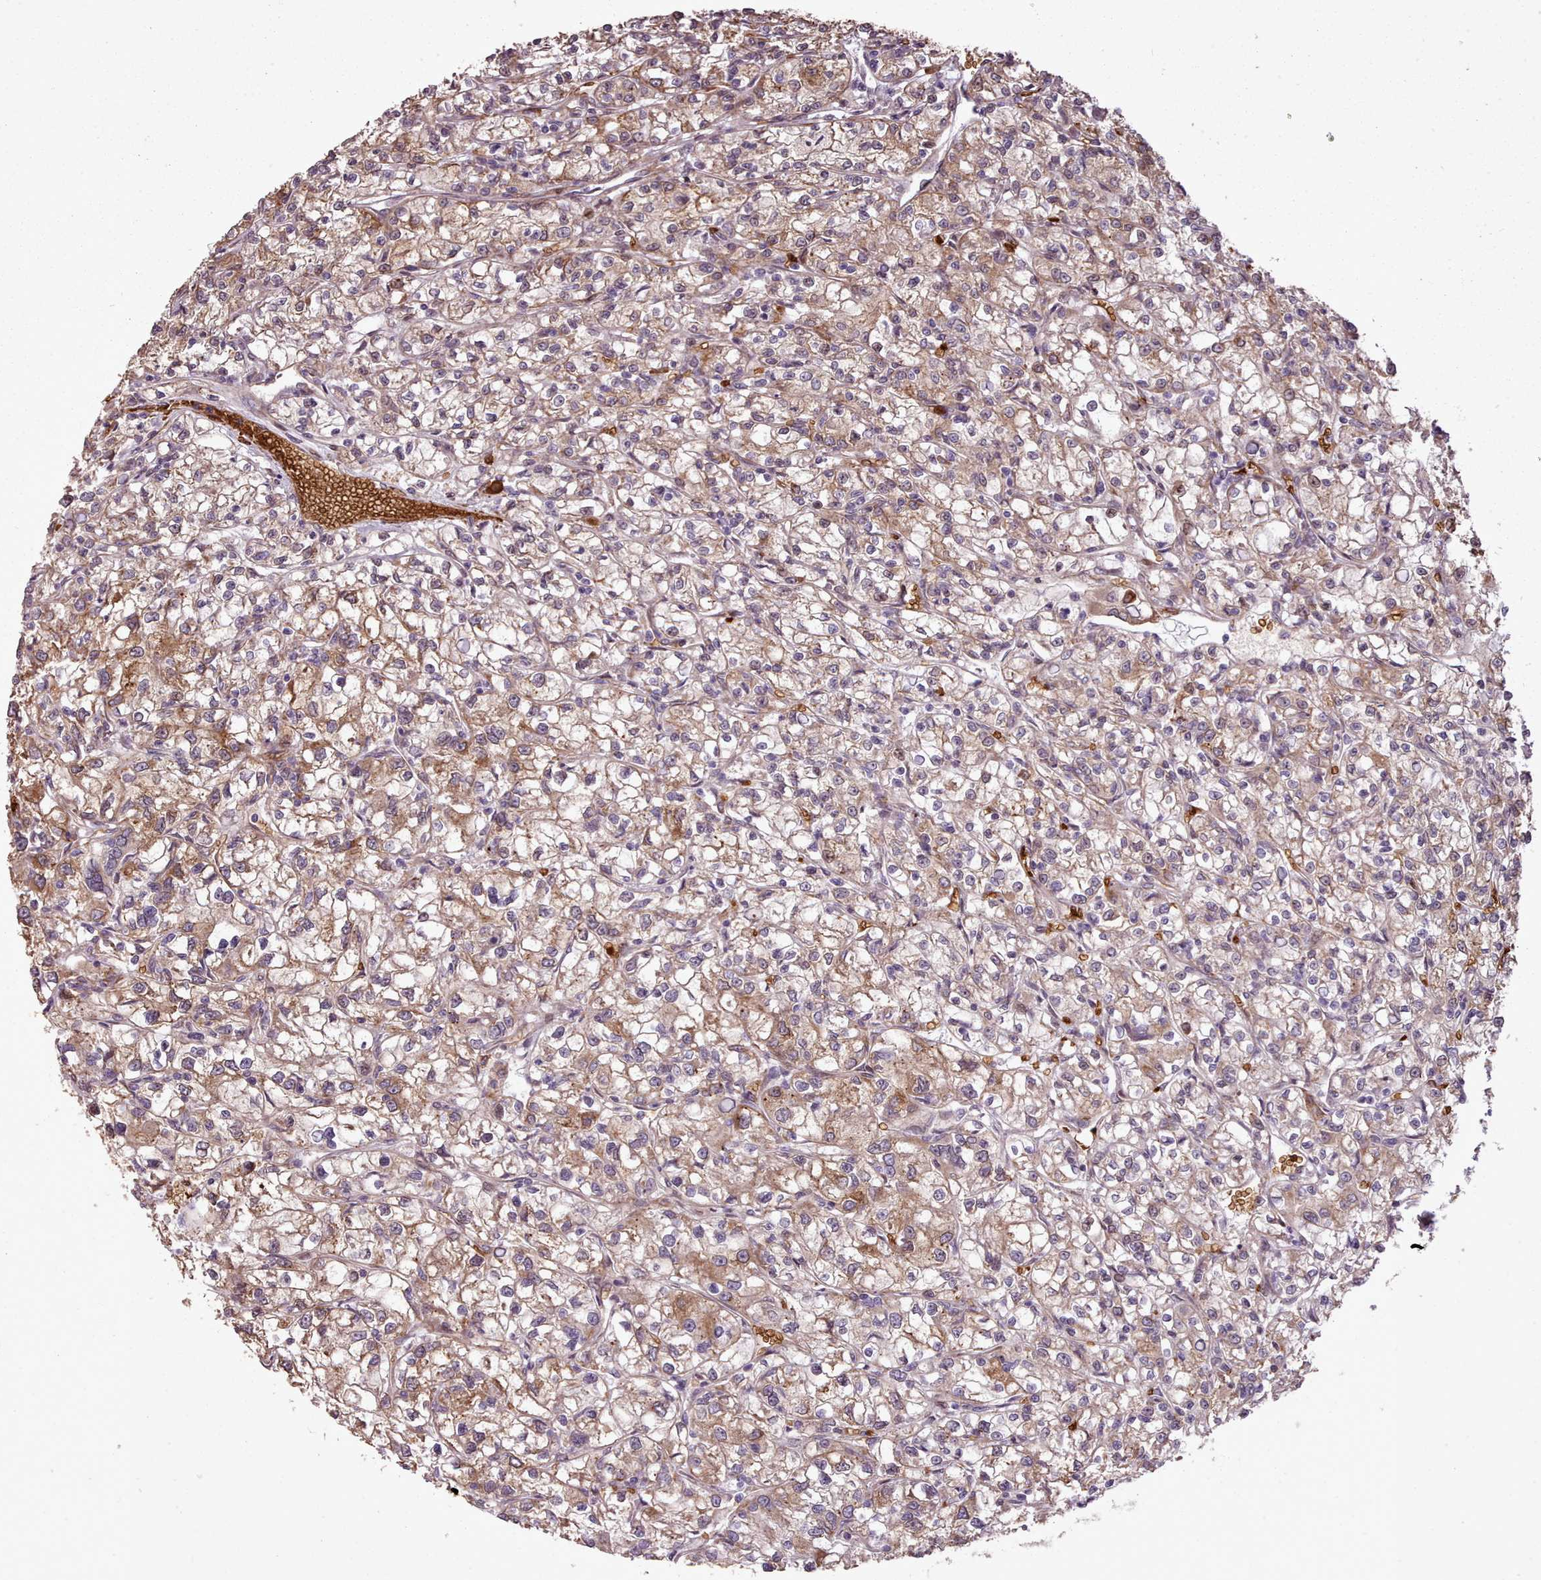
{"staining": {"intensity": "moderate", "quantity": "25%-75%", "location": "cytoplasmic/membranous"}, "tissue": "renal cancer", "cell_type": "Tumor cells", "image_type": "cancer", "snomed": [{"axis": "morphology", "description": "Adenocarcinoma, NOS"}, {"axis": "topography", "description": "Kidney"}], "caption": "Immunohistochemistry of human renal cancer exhibits medium levels of moderate cytoplasmic/membranous positivity in about 25%-75% of tumor cells. The staining was performed using DAB (3,3'-diaminobenzidine) to visualize the protein expression in brown, while the nuclei were stained in blue with hematoxylin (Magnification: 20x).", "gene": "CABP1", "patient": {"sex": "female", "age": 59}}